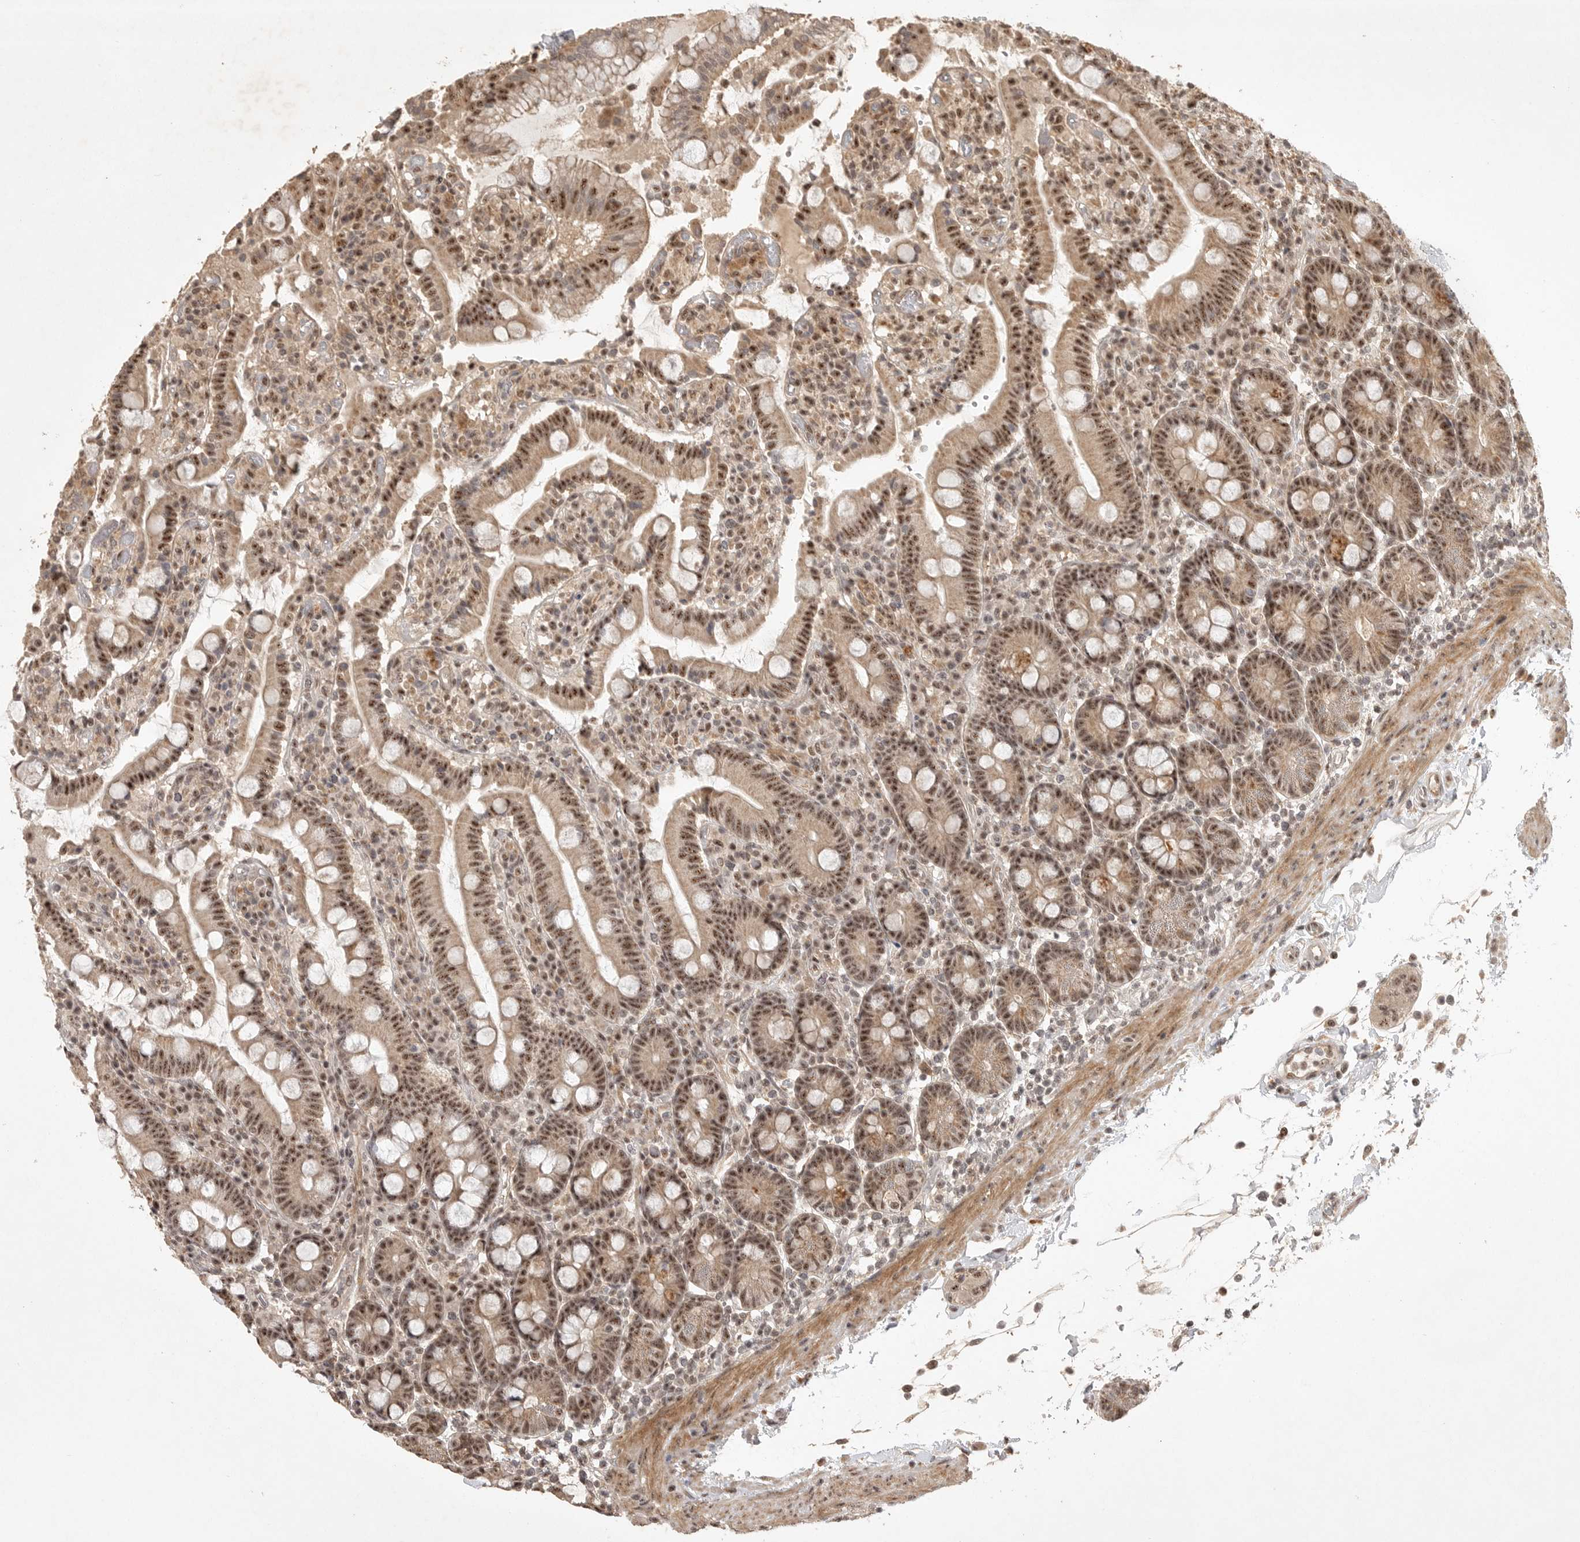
{"staining": {"intensity": "strong", "quantity": ">75%", "location": "cytoplasmic/membranous,nuclear"}, "tissue": "duodenum", "cell_type": "Glandular cells", "image_type": "normal", "snomed": [{"axis": "morphology", "description": "Normal tissue, NOS"}, {"axis": "topography", "description": "Small intestine, NOS"}], "caption": "High-magnification brightfield microscopy of benign duodenum stained with DAB (3,3'-diaminobenzidine) (brown) and counterstained with hematoxylin (blue). glandular cells exhibit strong cytoplasmic/membranous,nuclear positivity is appreciated in approximately>75% of cells. The protein is stained brown, and the nuclei are stained in blue (DAB IHC with brightfield microscopy, high magnification).", "gene": "POMP", "patient": {"sex": "female", "age": 71}}